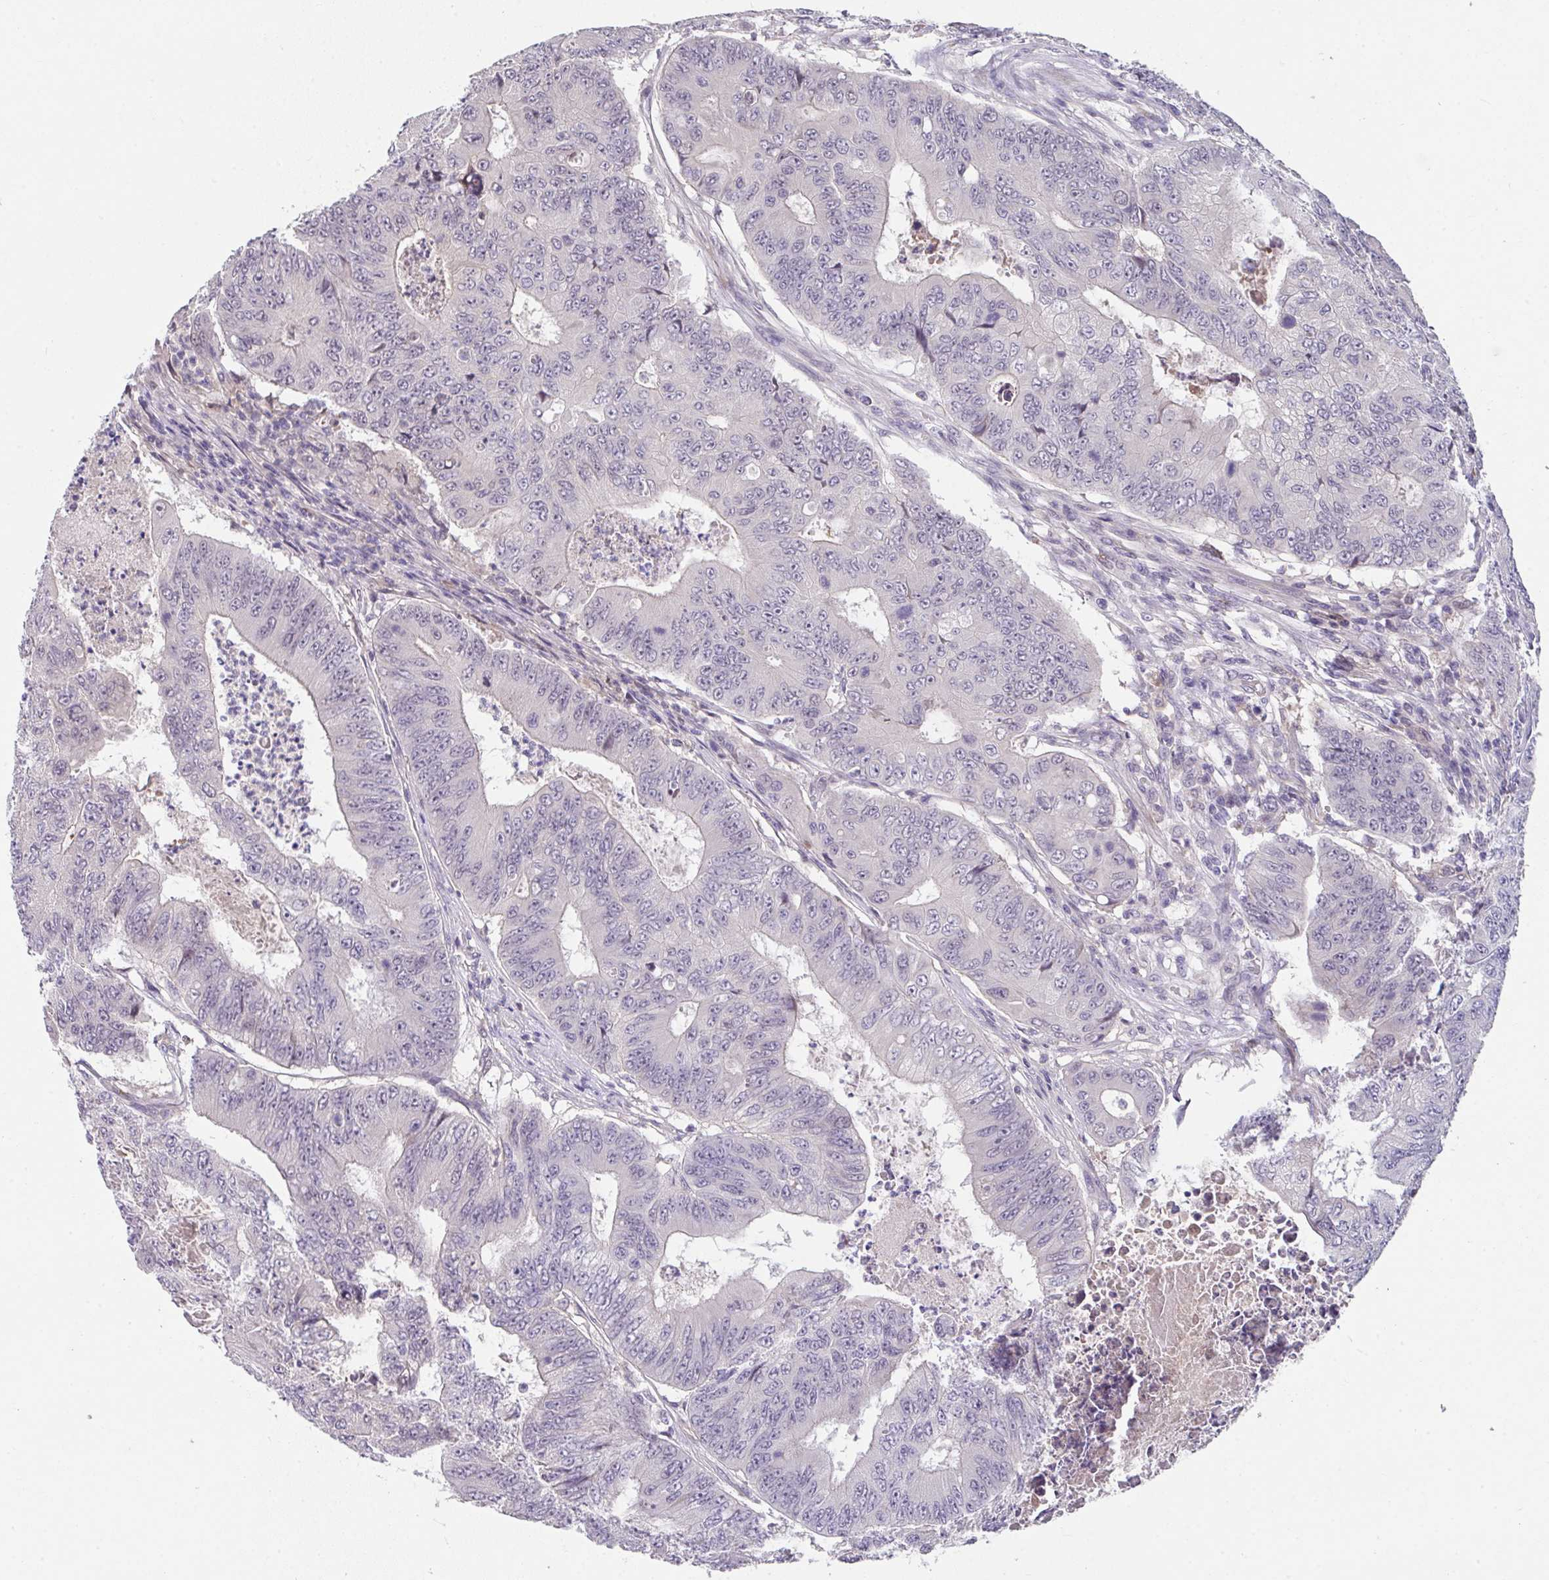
{"staining": {"intensity": "weak", "quantity": "<25%", "location": "nuclear"}, "tissue": "colorectal cancer", "cell_type": "Tumor cells", "image_type": "cancer", "snomed": [{"axis": "morphology", "description": "Adenocarcinoma, NOS"}, {"axis": "topography", "description": "Colon"}], "caption": "Colorectal cancer (adenocarcinoma) was stained to show a protein in brown. There is no significant expression in tumor cells.", "gene": "GLTPD2", "patient": {"sex": "female", "age": 48}}